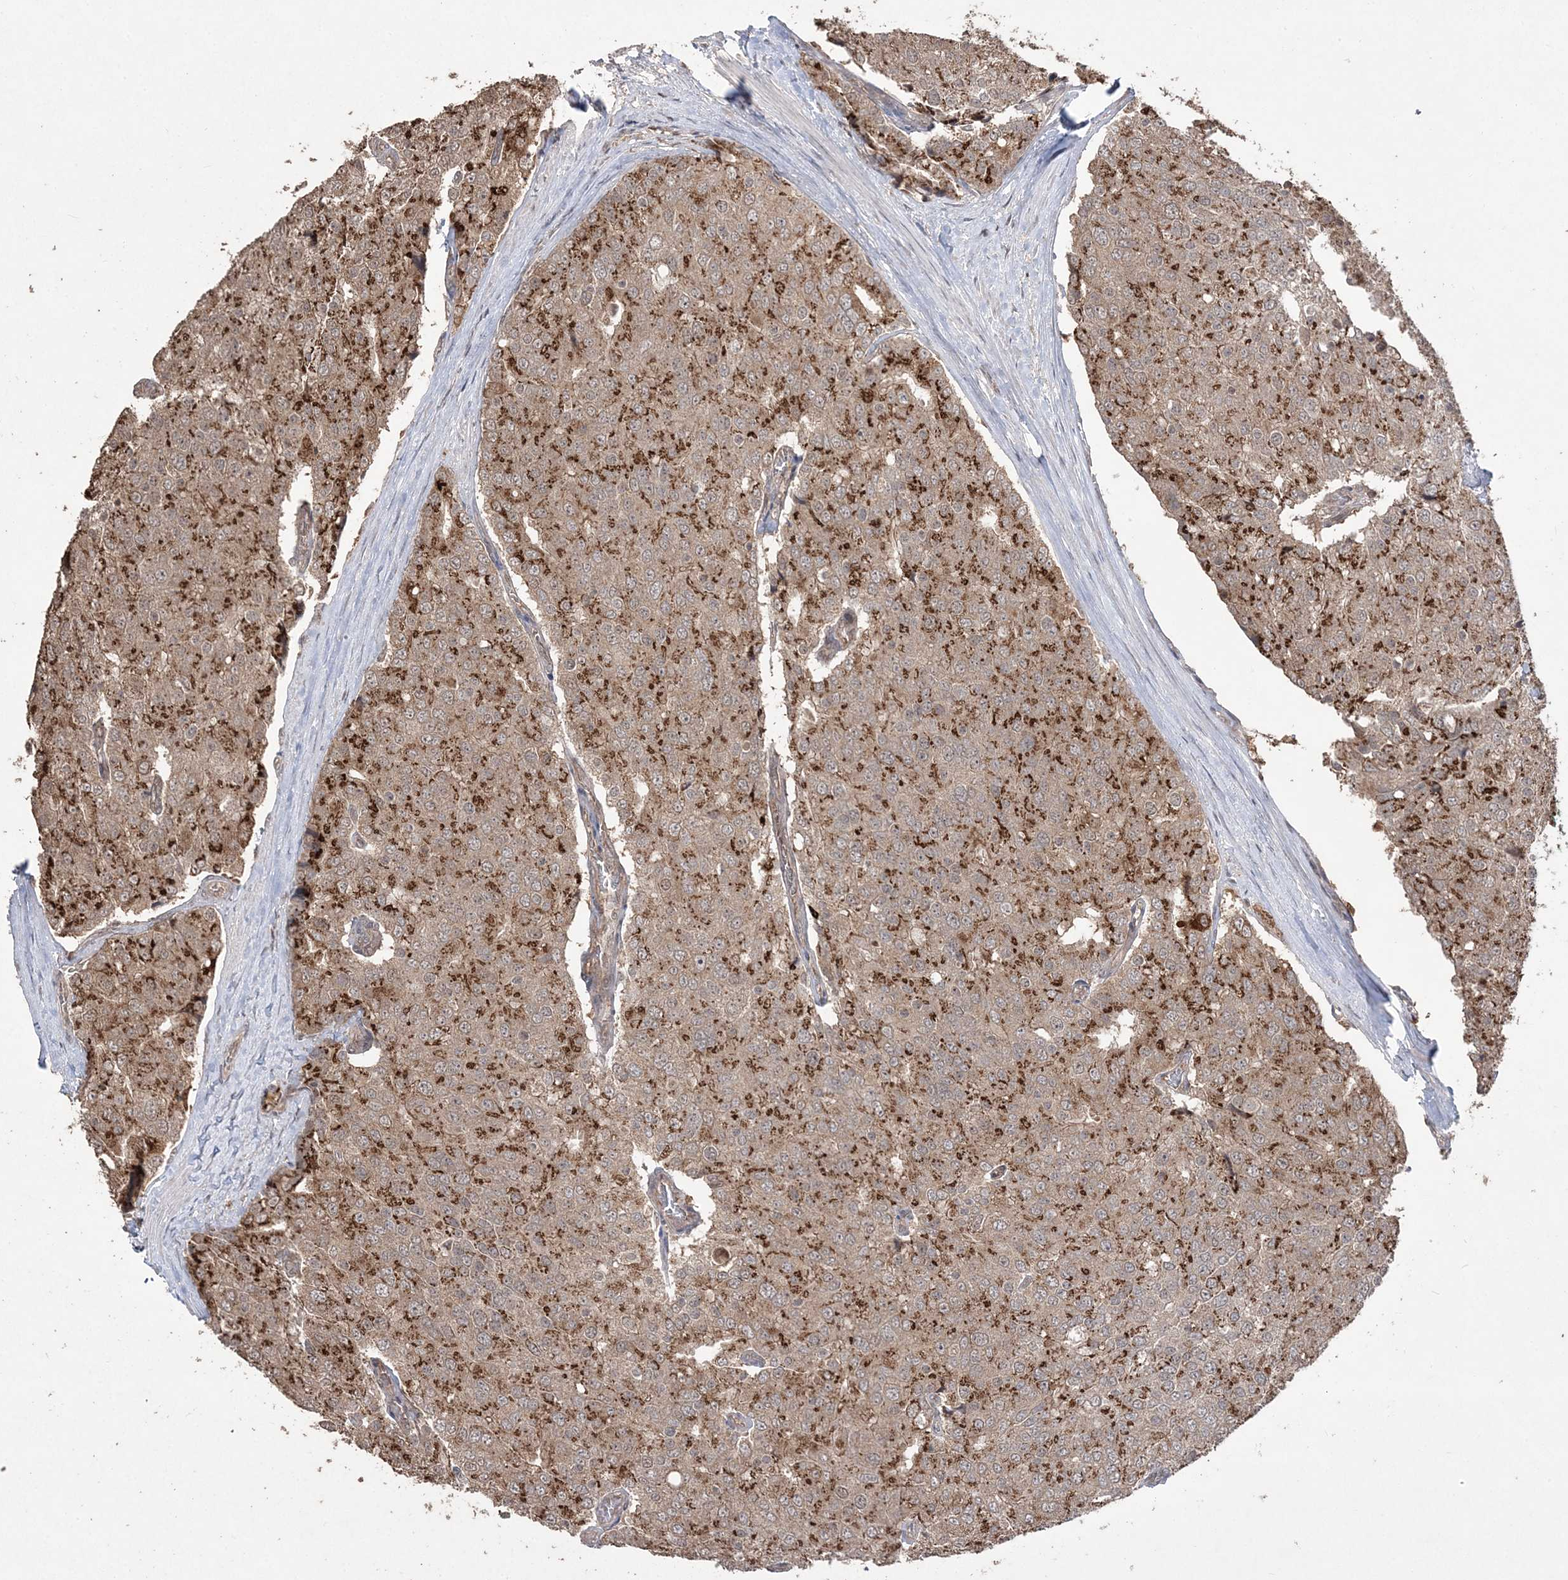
{"staining": {"intensity": "strong", "quantity": "25%-75%", "location": "cytoplasmic/membranous"}, "tissue": "prostate cancer", "cell_type": "Tumor cells", "image_type": "cancer", "snomed": [{"axis": "morphology", "description": "Adenocarcinoma, High grade"}, {"axis": "topography", "description": "Prostate"}], "caption": "IHC image of human prostate adenocarcinoma (high-grade) stained for a protein (brown), which demonstrates high levels of strong cytoplasmic/membranous staining in approximately 25%-75% of tumor cells.", "gene": "EHHADH", "patient": {"sex": "male", "age": 50}}